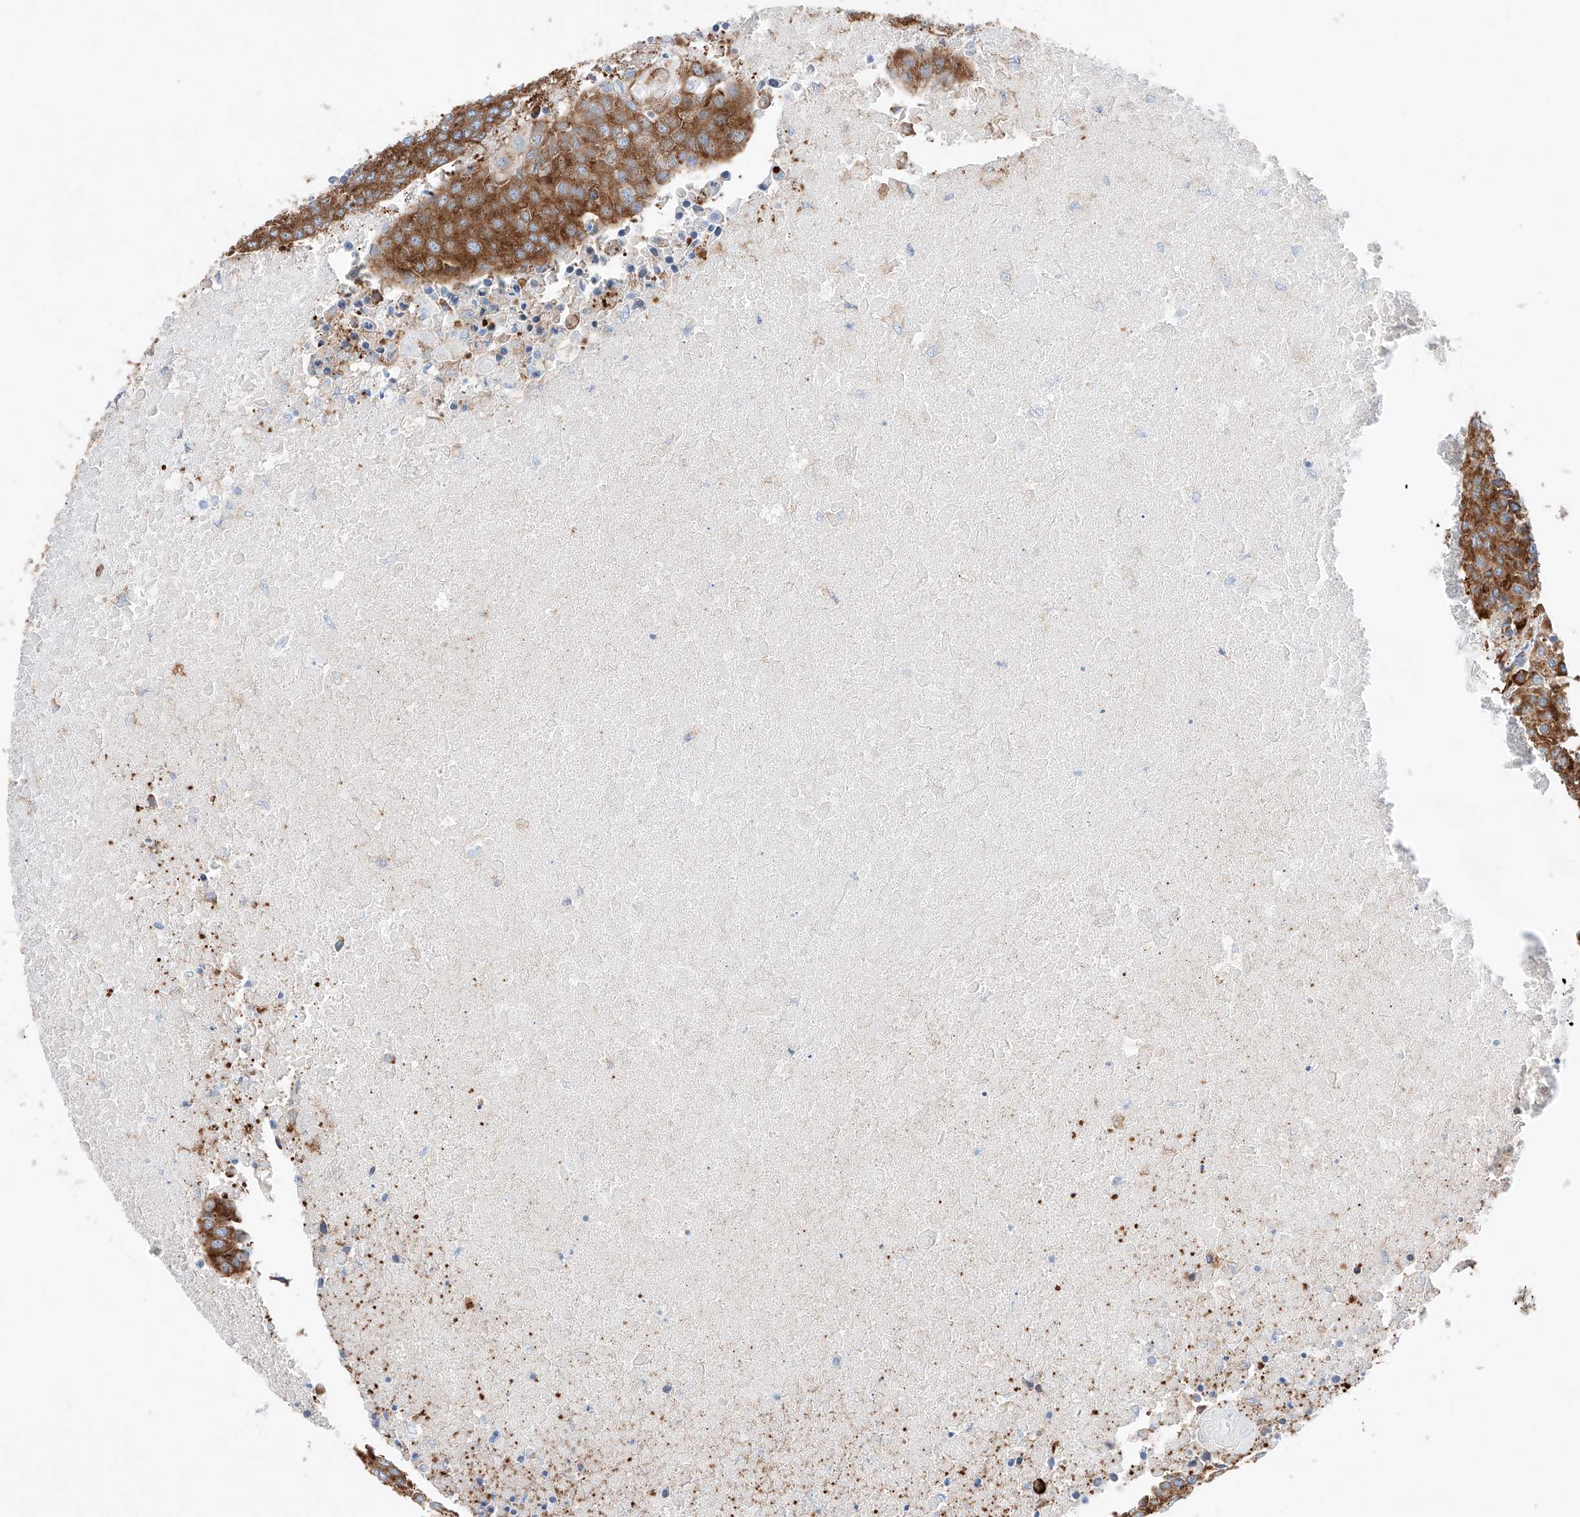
{"staining": {"intensity": "strong", "quantity": ">75%", "location": "cytoplasmic/membranous"}, "tissue": "urothelial cancer", "cell_type": "Tumor cells", "image_type": "cancer", "snomed": [{"axis": "morphology", "description": "Urothelial carcinoma, High grade"}, {"axis": "topography", "description": "Urinary bladder"}], "caption": "Urothelial carcinoma (high-grade) was stained to show a protein in brown. There is high levels of strong cytoplasmic/membranous positivity in approximately >75% of tumor cells.", "gene": "CRELD1", "patient": {"sex": "female", "age": 85}}